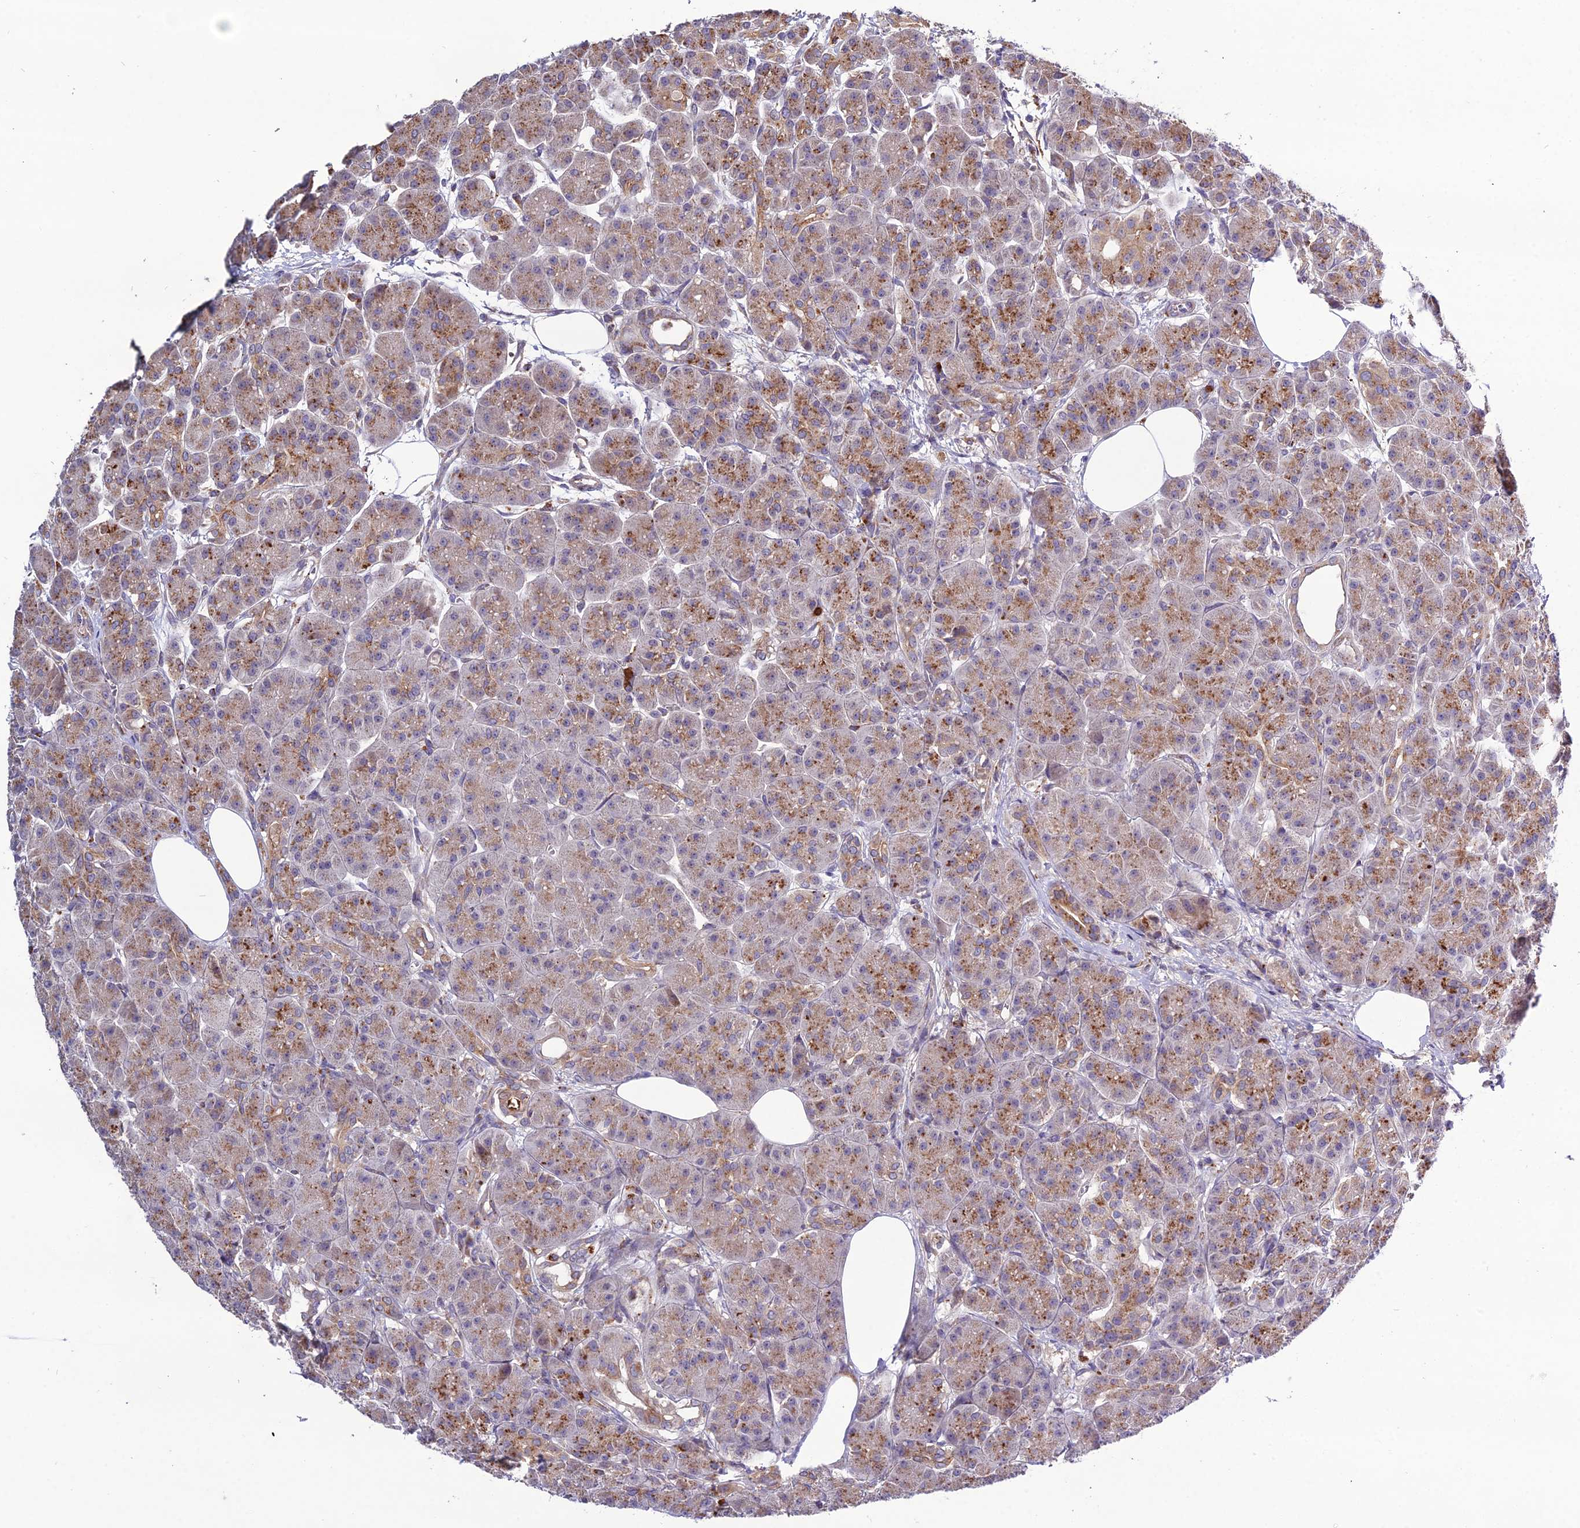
{"staining": {"intensity": "strong", "quantity": "25%-75%", "location": "cytoplasmic/membranous"}, "tissue": "pancreas", "cell_type": "Exocrine glandular cells", "image_type": "normal", "snomed": [{"axis": "morphology", "description": "Normal tissue, NOS"}, {"axis": "topography", "description": "Pancreas"}], "caption": "Brown immunohistochemical staining in unremarkable pancreas shows strong cytoplasmic/membranous staining in approximately 25%-75% of exocrine glandular cells.", "gene": "EID2", "patient": {"sex": "male", "age": 63}}